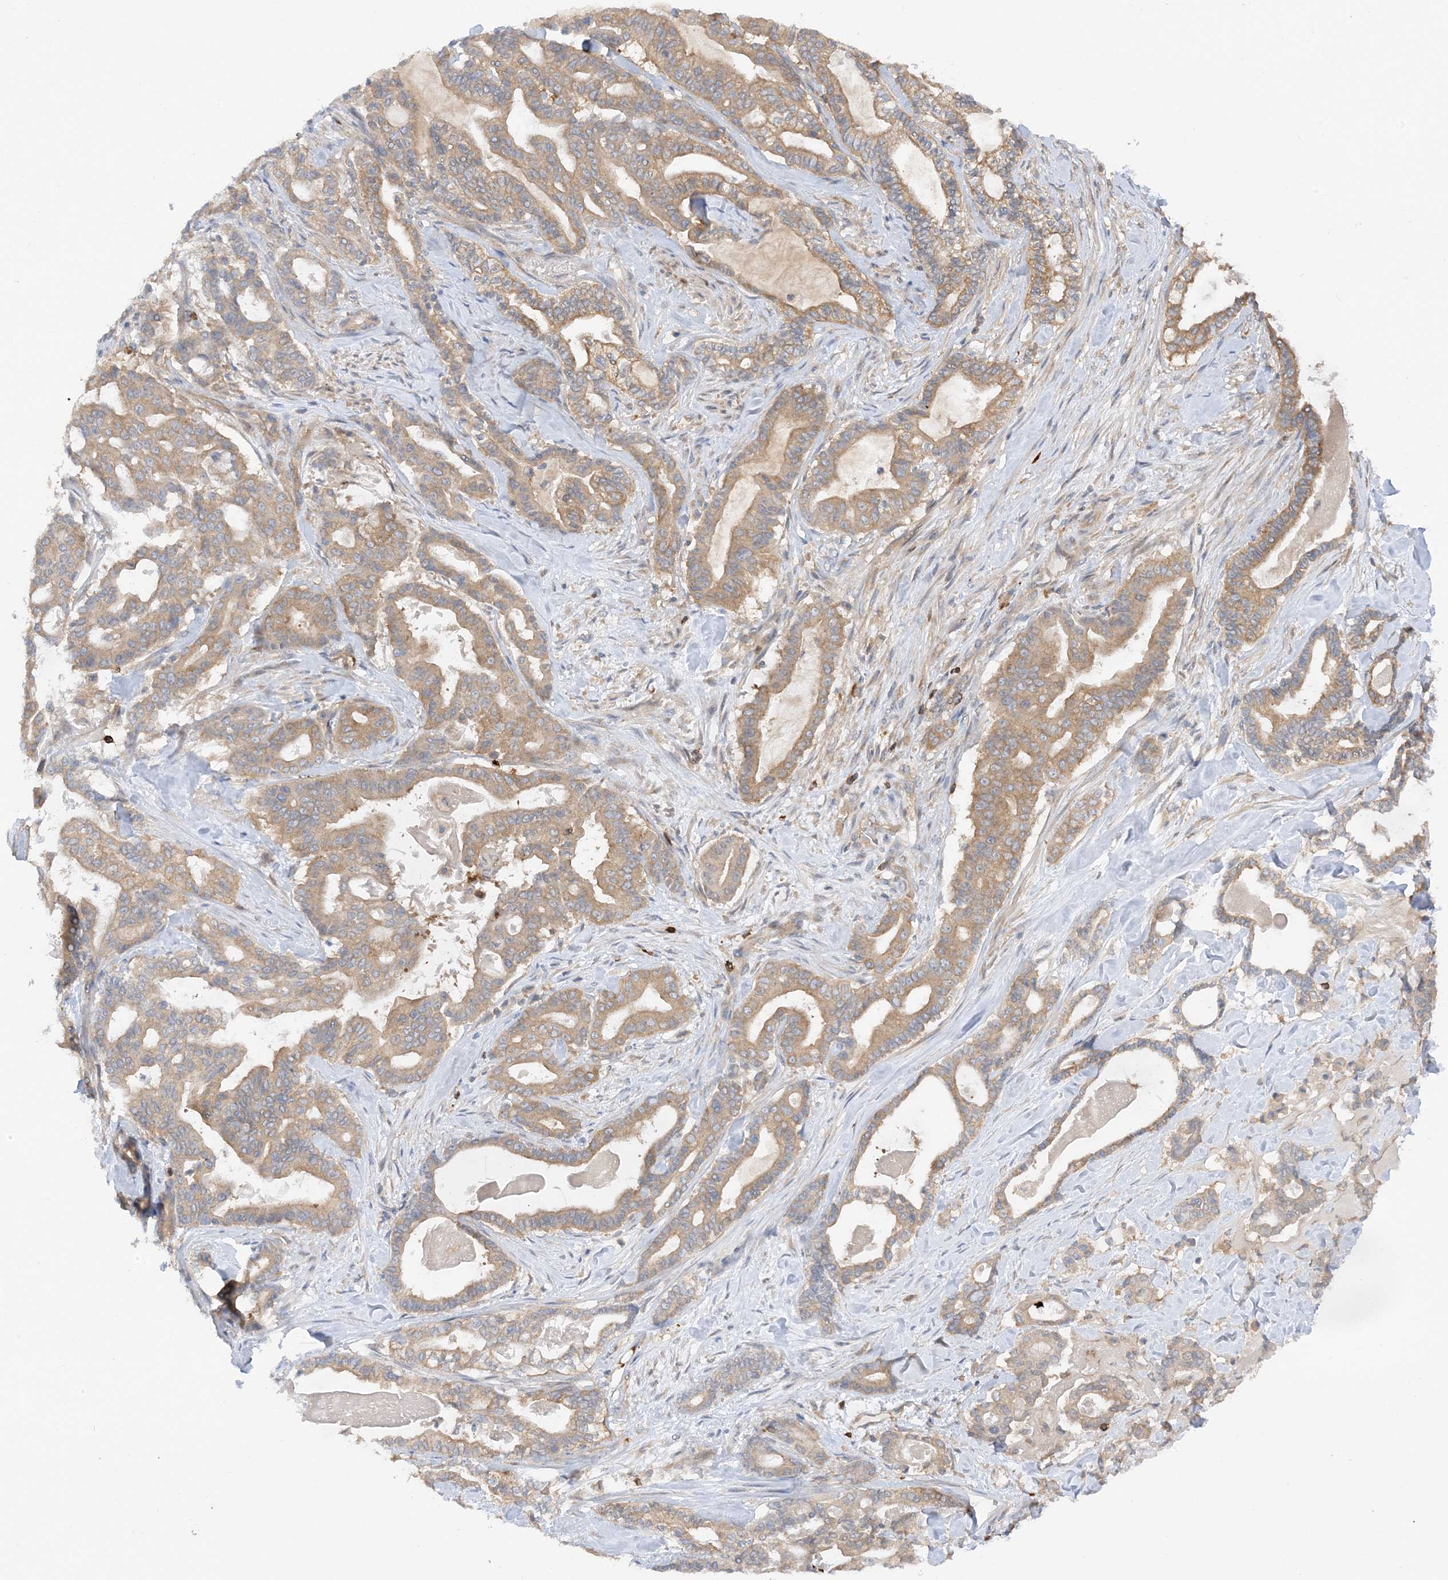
{"staining": {"intensity": "weak", "quantity": "25%-75%", "location": "cytoplasmic/membranous"}, "tissue": "pancreatic cancer", "cell_type": "Tumor cells", "image_type": "cancer", "snomed": [{"axis": "morphology", "description": "Adenocarcinoma, NOS"}, {"axis": "topography", "description": "Pancreas"}], "caption": "Protein staining reveals weak cytoplasmic/membranous positivity in about 25%-75% of tumor cells in pancreatic cancer. (DAB (3,3'-diaminobenzidine) IHC, brown staining for protein, blue staining for nuclei).", "gene": "PHACTR2", "patient": {"sex": "male", "age": 63}}